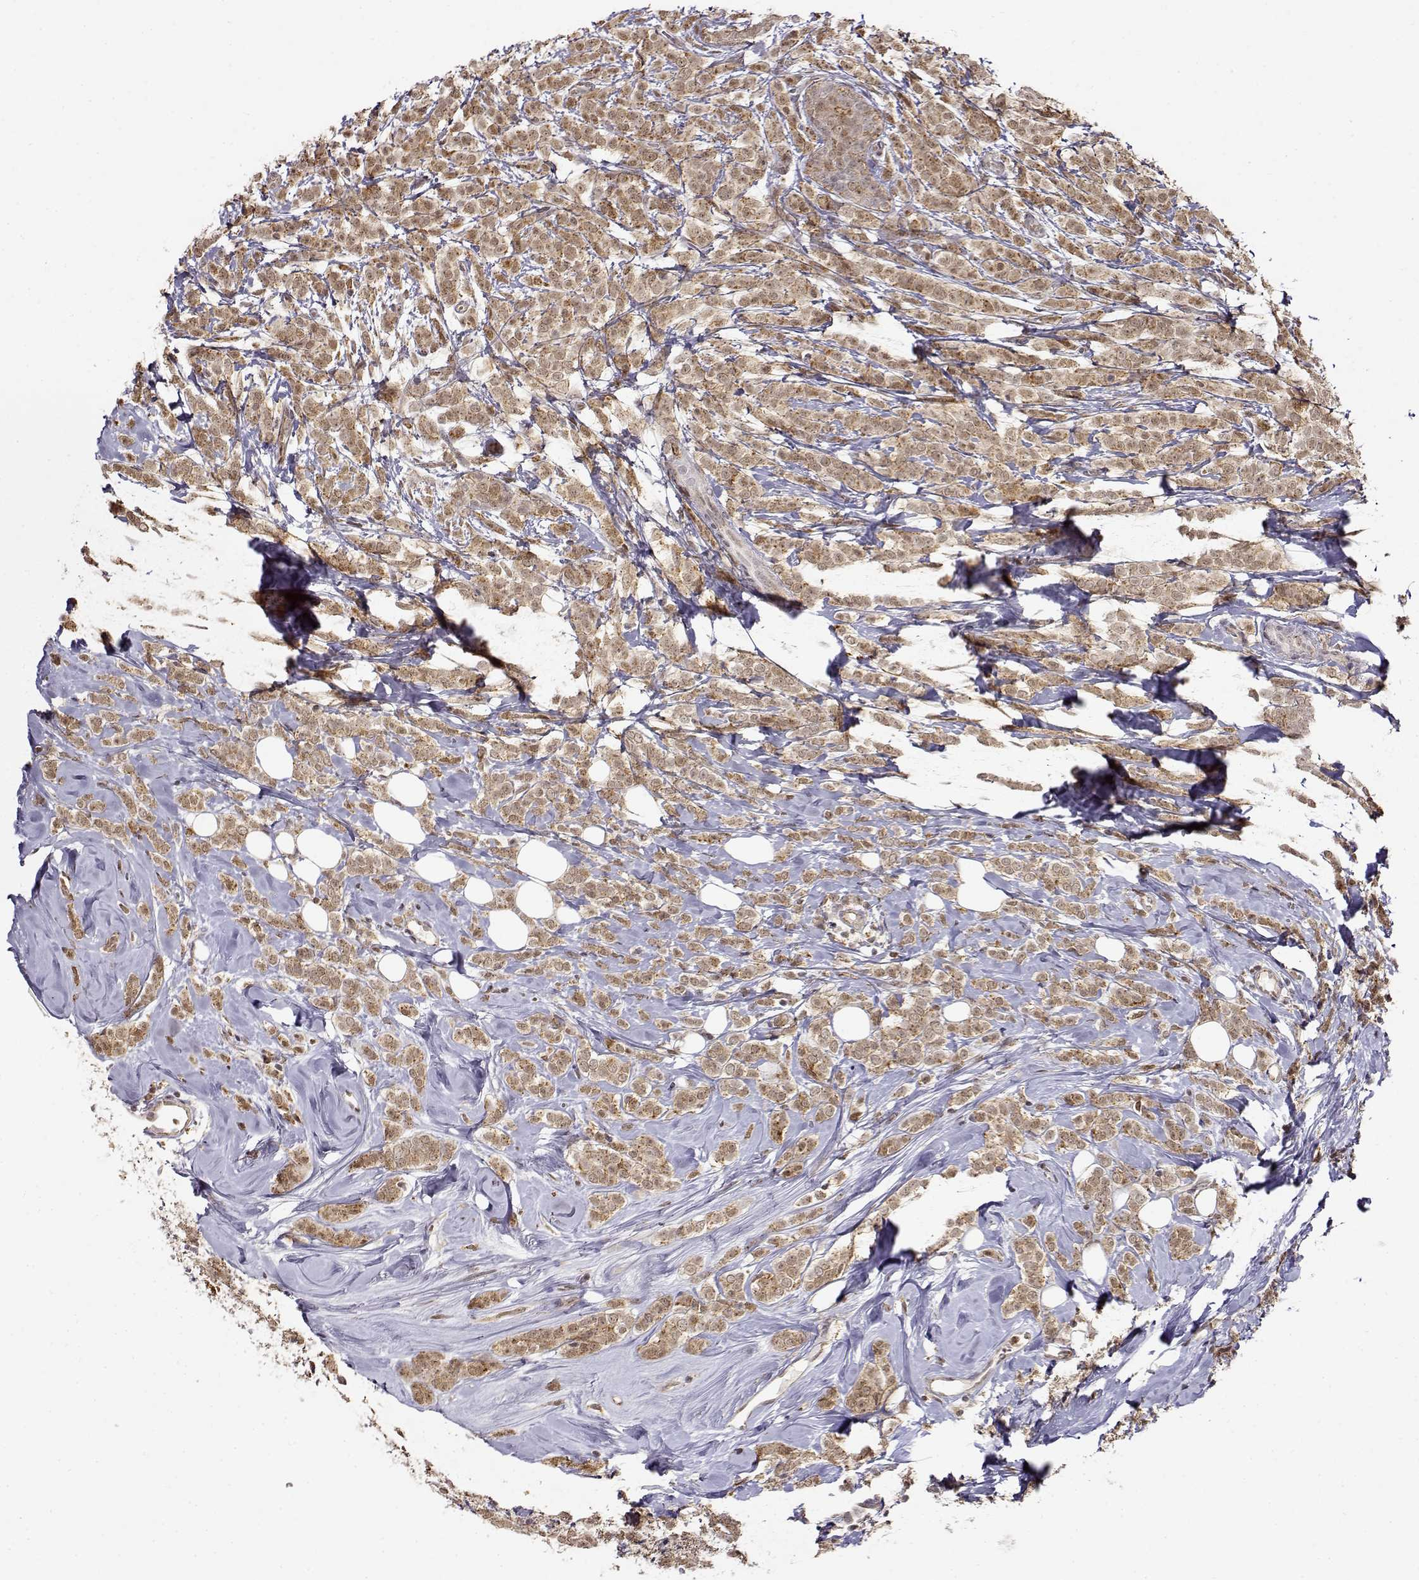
{"staining": {"intensity": "weak", "quantity": ">75%", "location": "cytoplasmic/membranous,nuclear"}, "tissue": "breast cancer", "cell_type": "Tumor cells", "image_type": "cancer", "snomed": [{"axis": "morphology", "description": "Lobular carcinoma"}, {"axis": "topography", "description": "Breast"}], "caption": "Immunohistochemistry (IHC) of human lobular carcinoma (breast) reveals low levels of weak cytoplasmic/membranous and nuclear positivity in approximately >75% of tumor cells. The protein of interest is shown in brown color, while the nuclei are stained blue.", "gene": "RNF13", "patient": {"sex": "female", "age": 49}}